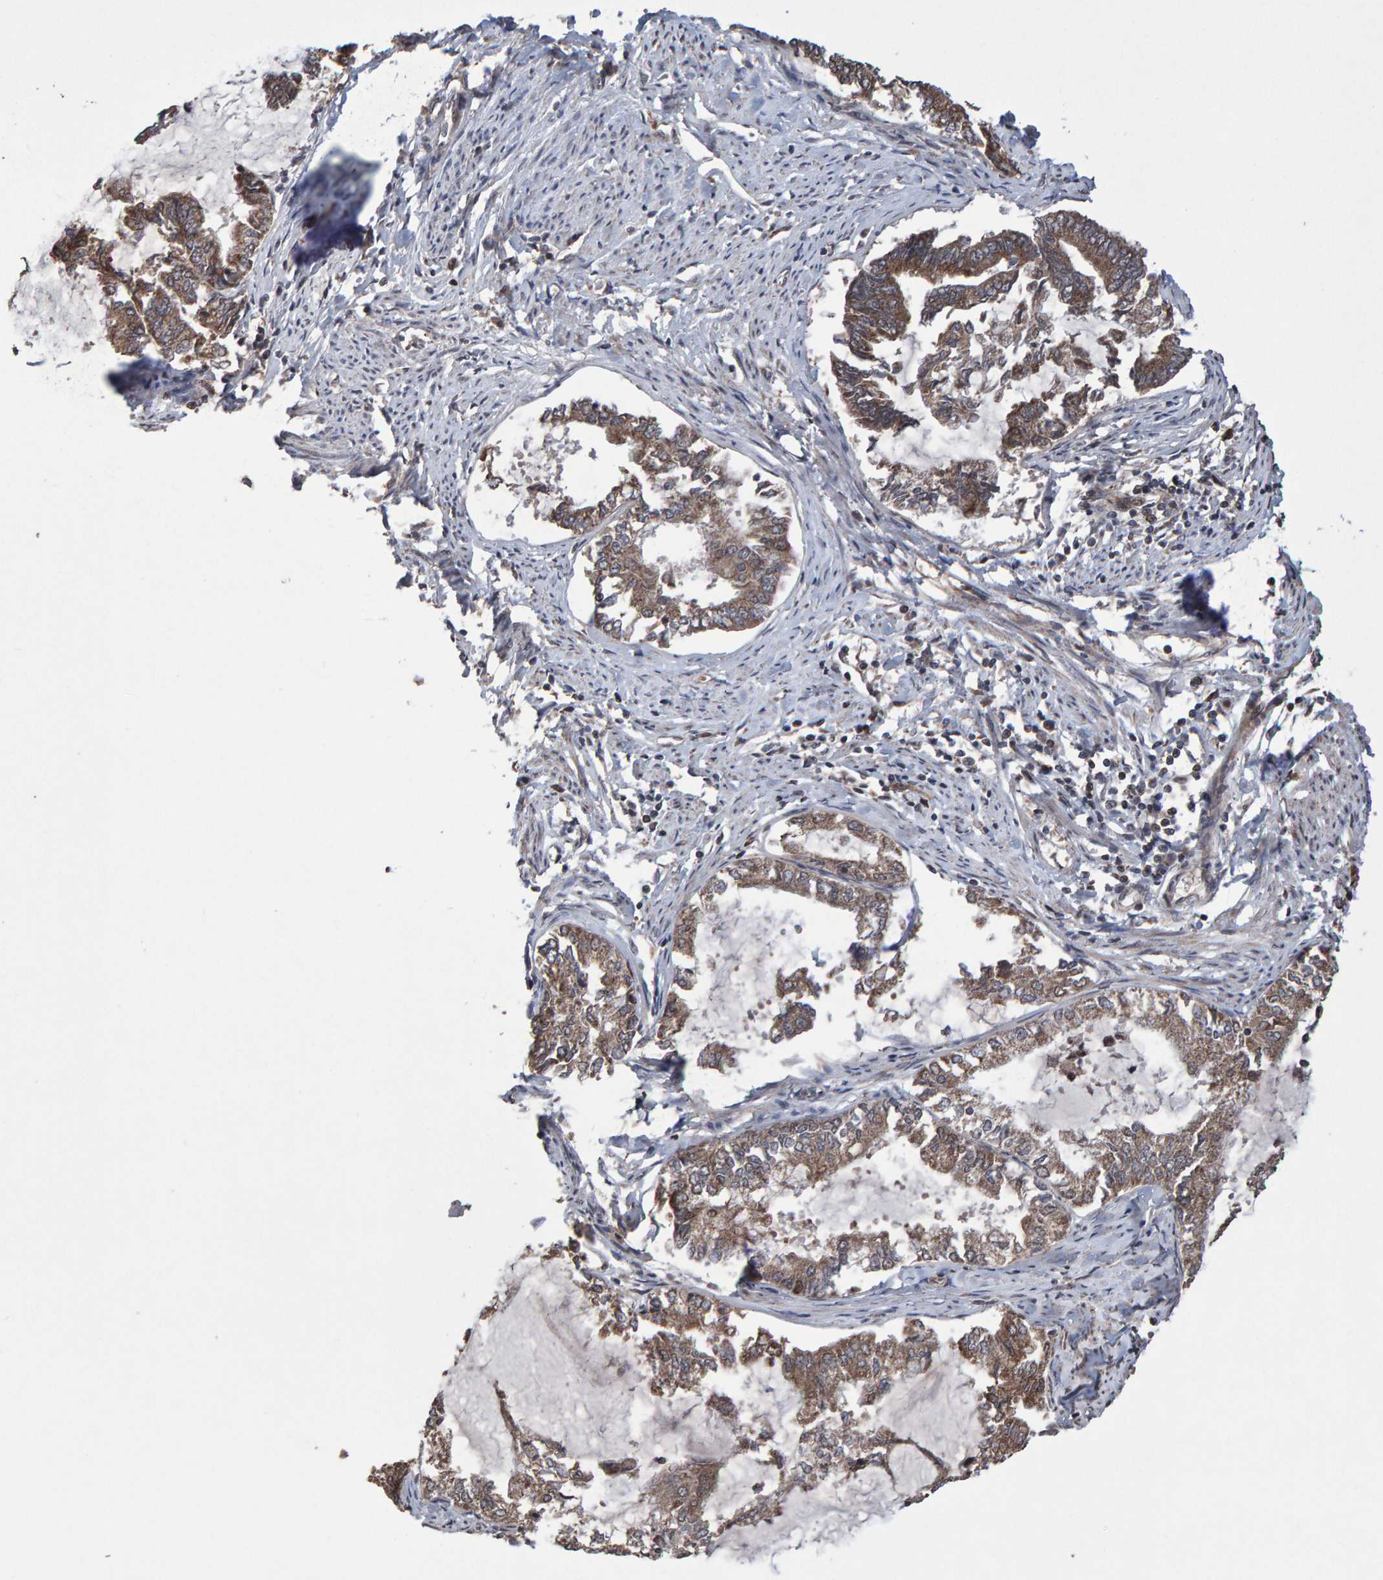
{"staining": {"intensity": "moderate", "quantity": ">75%", "location": "cytoplasmic/membranous"}, "tissue": "endometrial cancer", "cell_type": "Tumor cells", "image_type": "cancer", "snomed": [{"axis": "morphology", "description": "Adenocarcinoma, NOS"}, {"axis": "topography", "description": "Endometrium"}], "caption": "IHC of human endometrial cancer (adenocarcinoma) shows medium levels of moderate cytoplasmic/membranous staining in approximately >75% of tumor cells.", "gene": "PECR", "patient": {"sex": "female", "age": 86}}